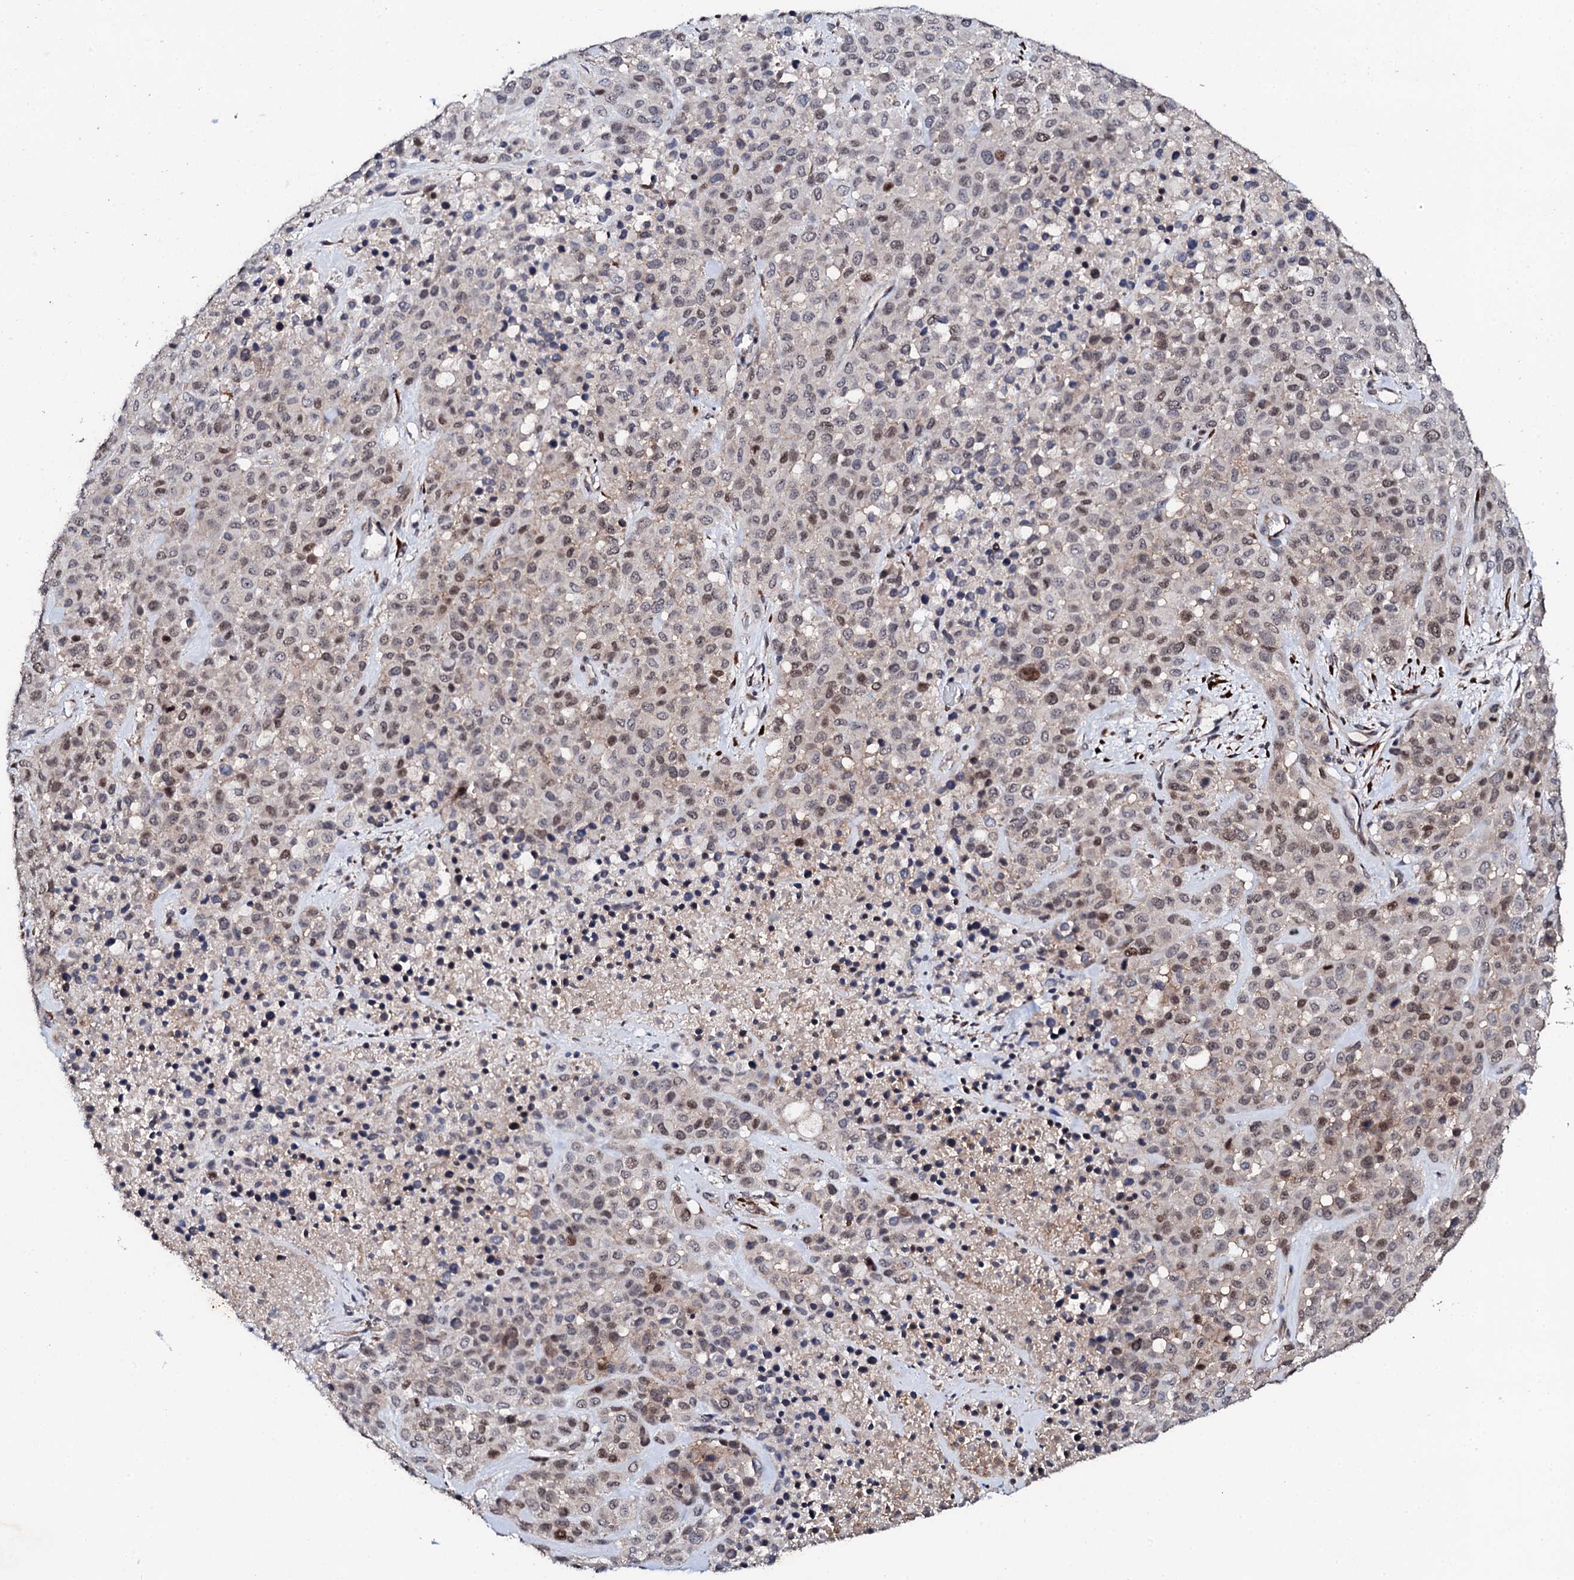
{"staining": {"intensity": "moderate", "quantity": "<25%", "location": "nuclear"}, "tissue": "melanoma", "cell_type": "Tumor cells", "image_type": "cancer", "snomed": [{"axis": "morphology", "description": "Malignant melanoma, Metastatic site"}, {"axis": "topography", "description": "Skin"}], "caption": "Moderate nuclear staining is present in approximately <25% of tumor cells in melanoma.", "gene": "FAM111A", "patient": {"sex": "female", "age": 81}}